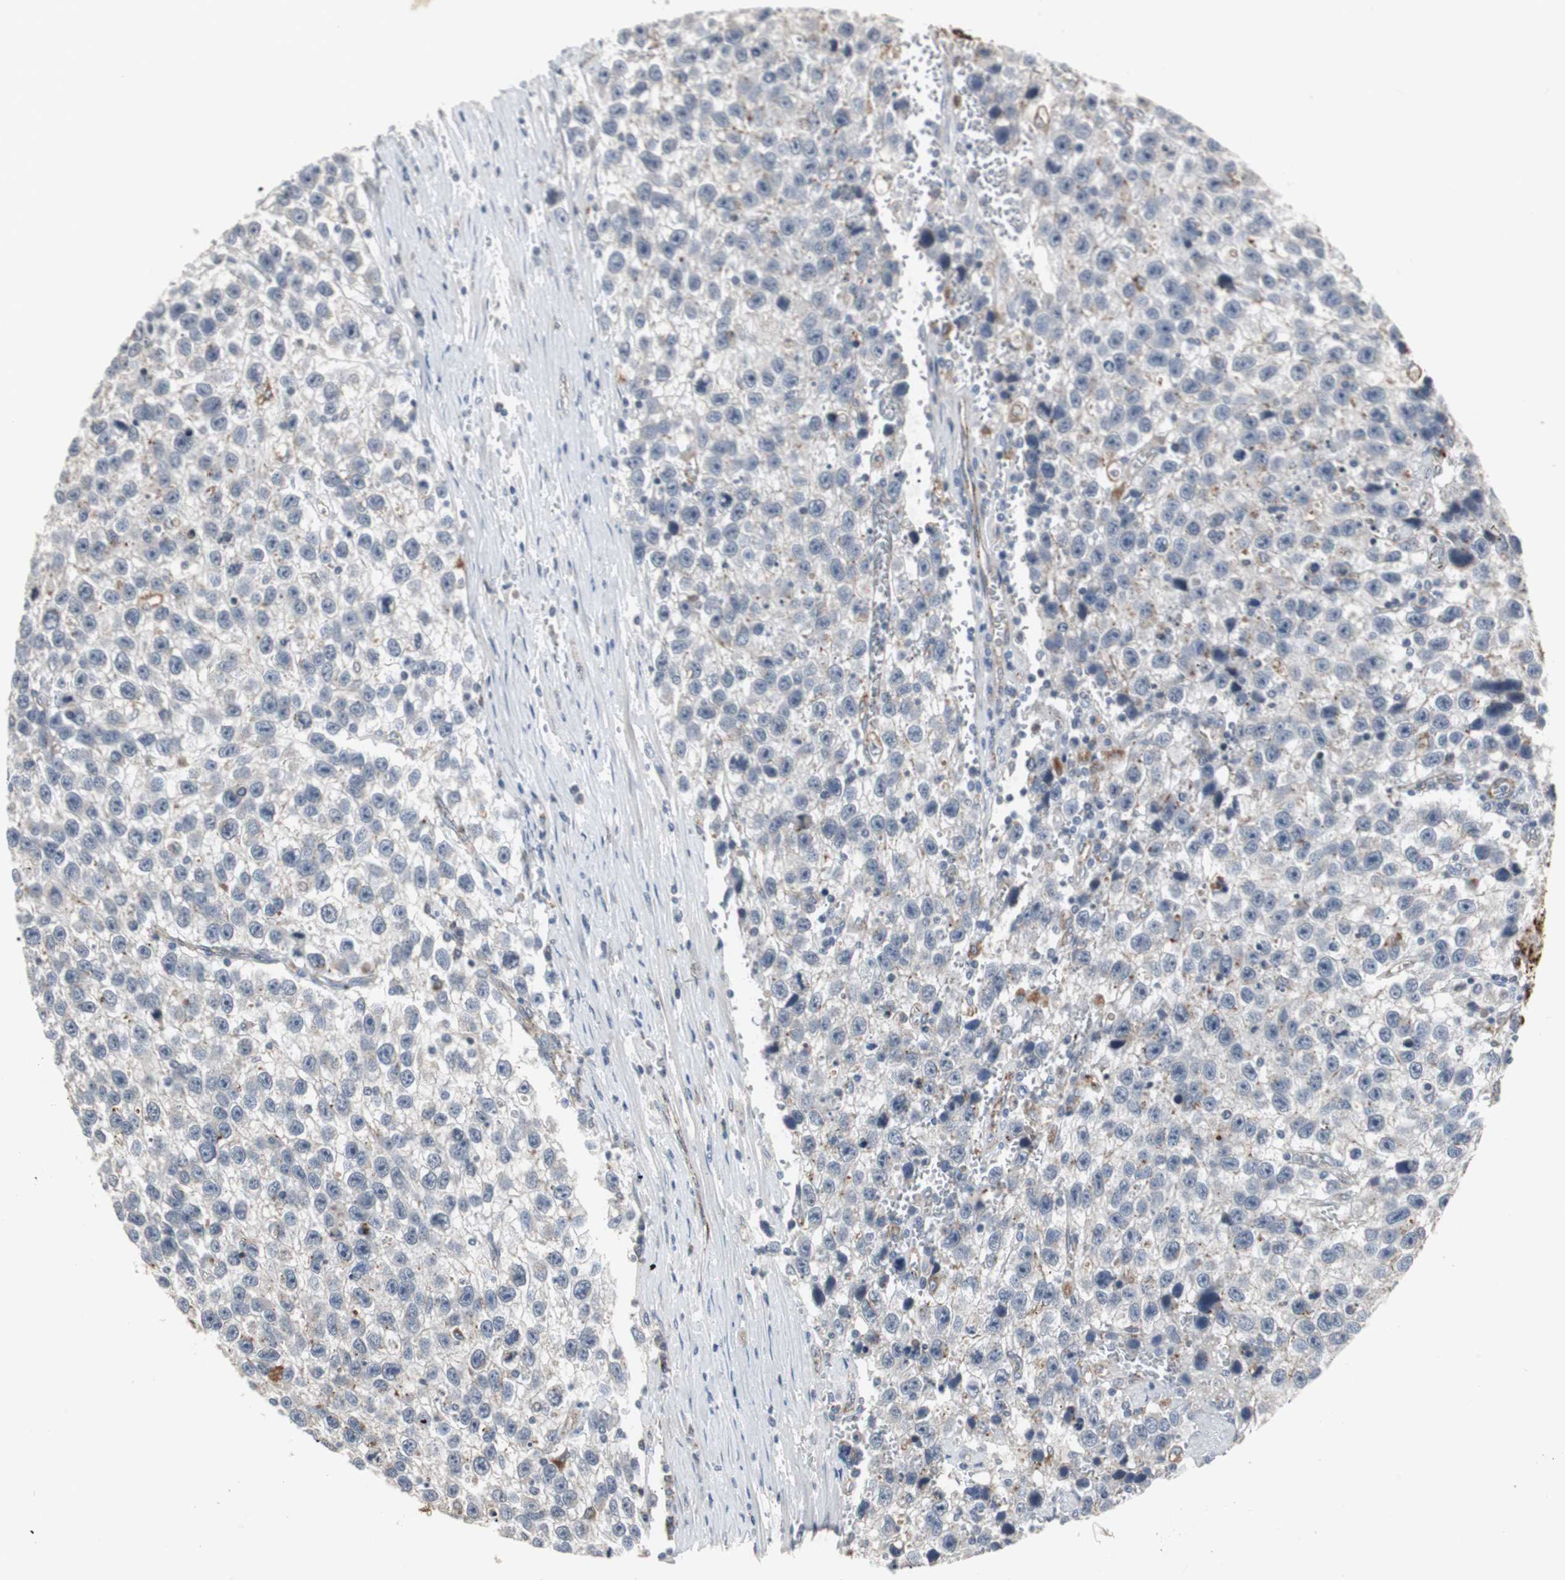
{"staining": {"intensity": "weak", "quantity": "<25%", "location": "cytoplasmic/membranous"}, "tissue": "testis cancer", "cell_type": "Tumor cells", "image_type": "cancer", "snomed": [{"axis": "morphology", "description": "Seminoma, NOS"}, {"axis": "topography", "description": "Testis"}], "caption": "This image is of testis cancer (seminoma) stained with immunohistochemistry to label a protein in brown with the nuclei are counter-stained blue. There is no positivity in tumor cells. (DAB (3,3'-diaminobenzidine) immunohistochemistry with hematoxylin counter stain).", "gene": "GBA1", "patient": {"sex": "male", "age": 33}}